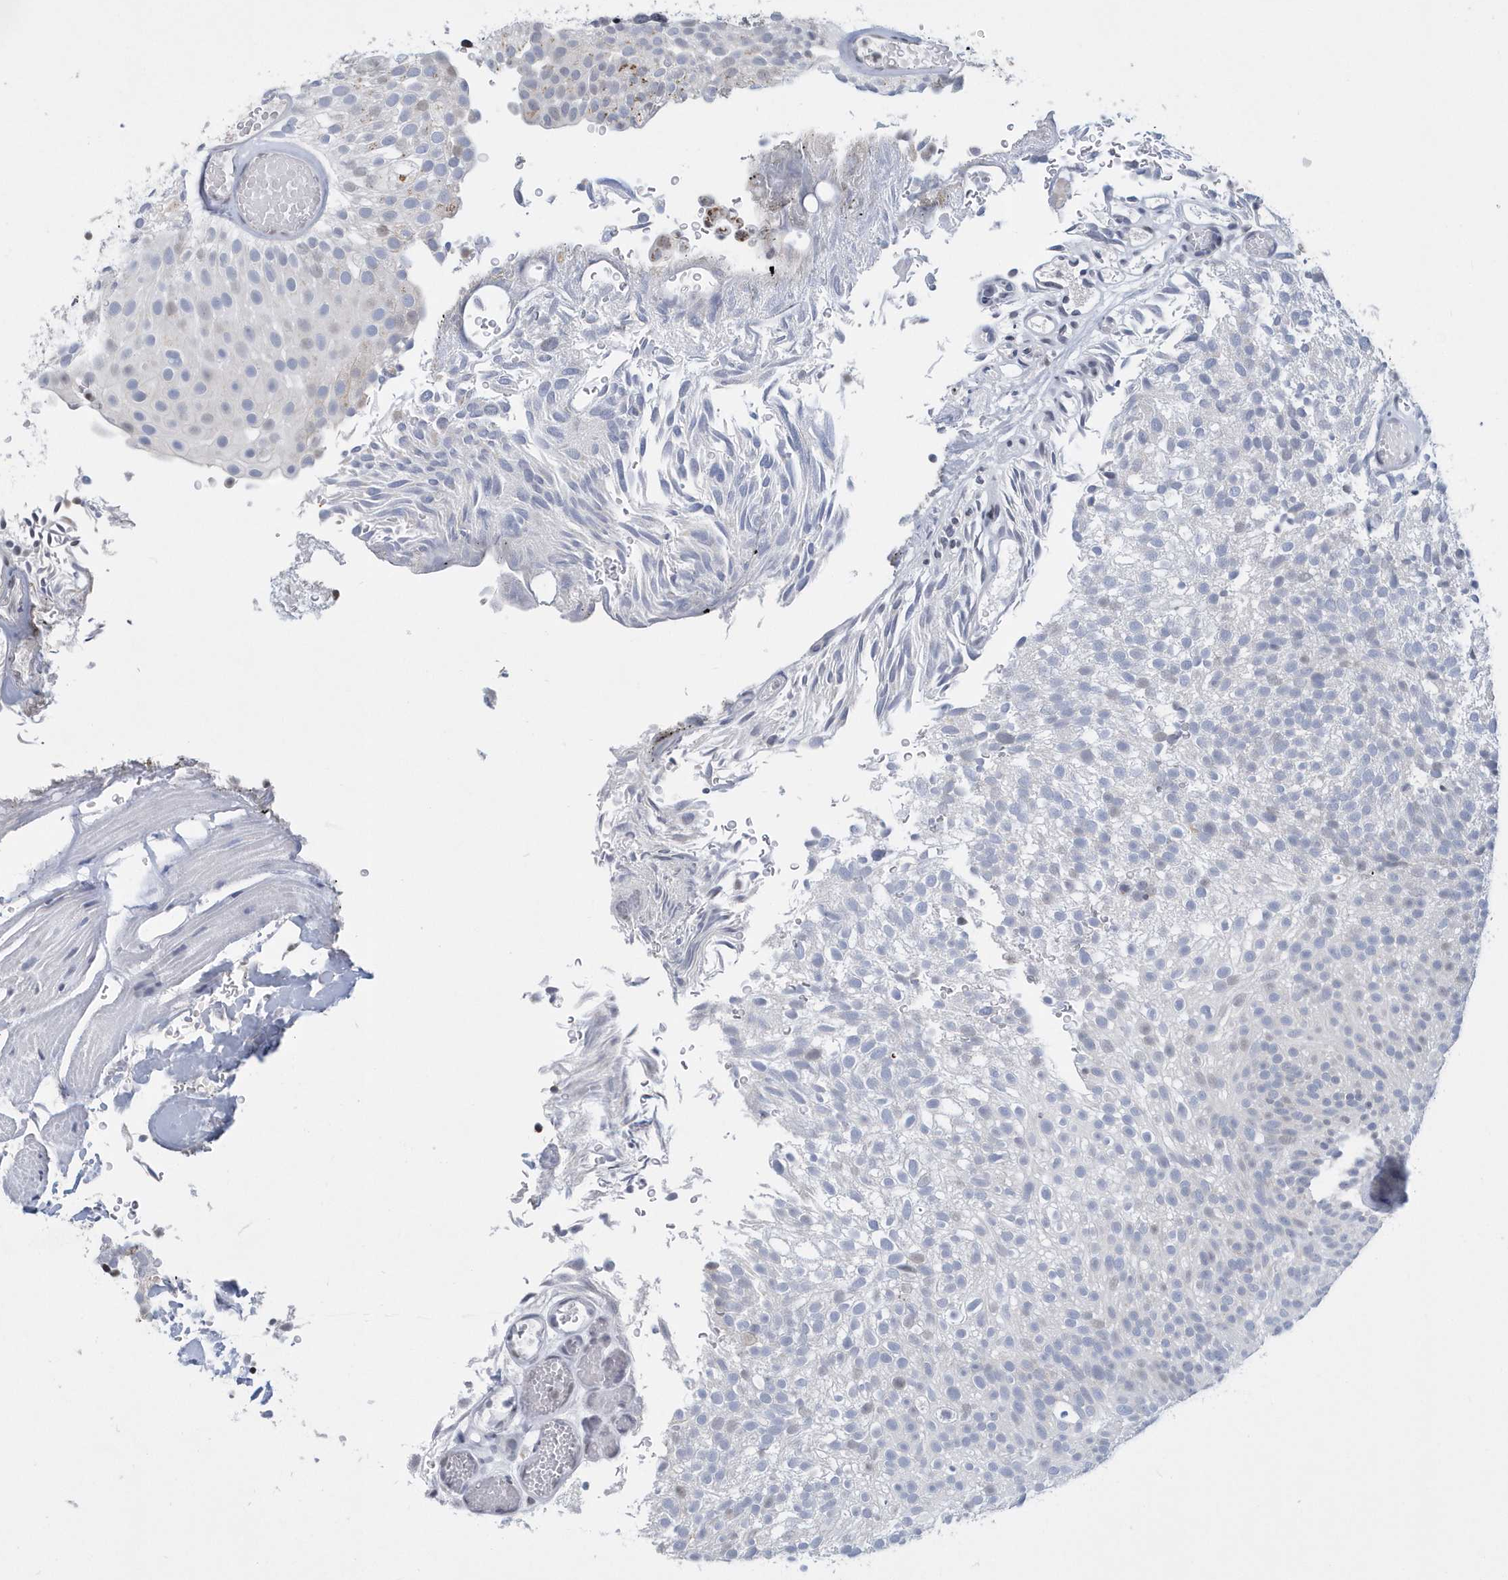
{"staining": {"intensity": "negative", "quantity": "none", "location": "none"}, "tissue": "urothelial cancer", "cell_type": "Tumor cells", "image_type": "cancer", "snomed": [{"axis": "morphology", "description": "Urothelial carcinoma, Low grade"}, {"axis": "topography", "description": "Urinary bladder"}], "caption": "The immunohistochemistry (IHC) image has no significant positivity in tumor cells of urothelial cancer tissue.", "gene": "VWA5B2", "patient": {"sex": "male", "age": 78}}